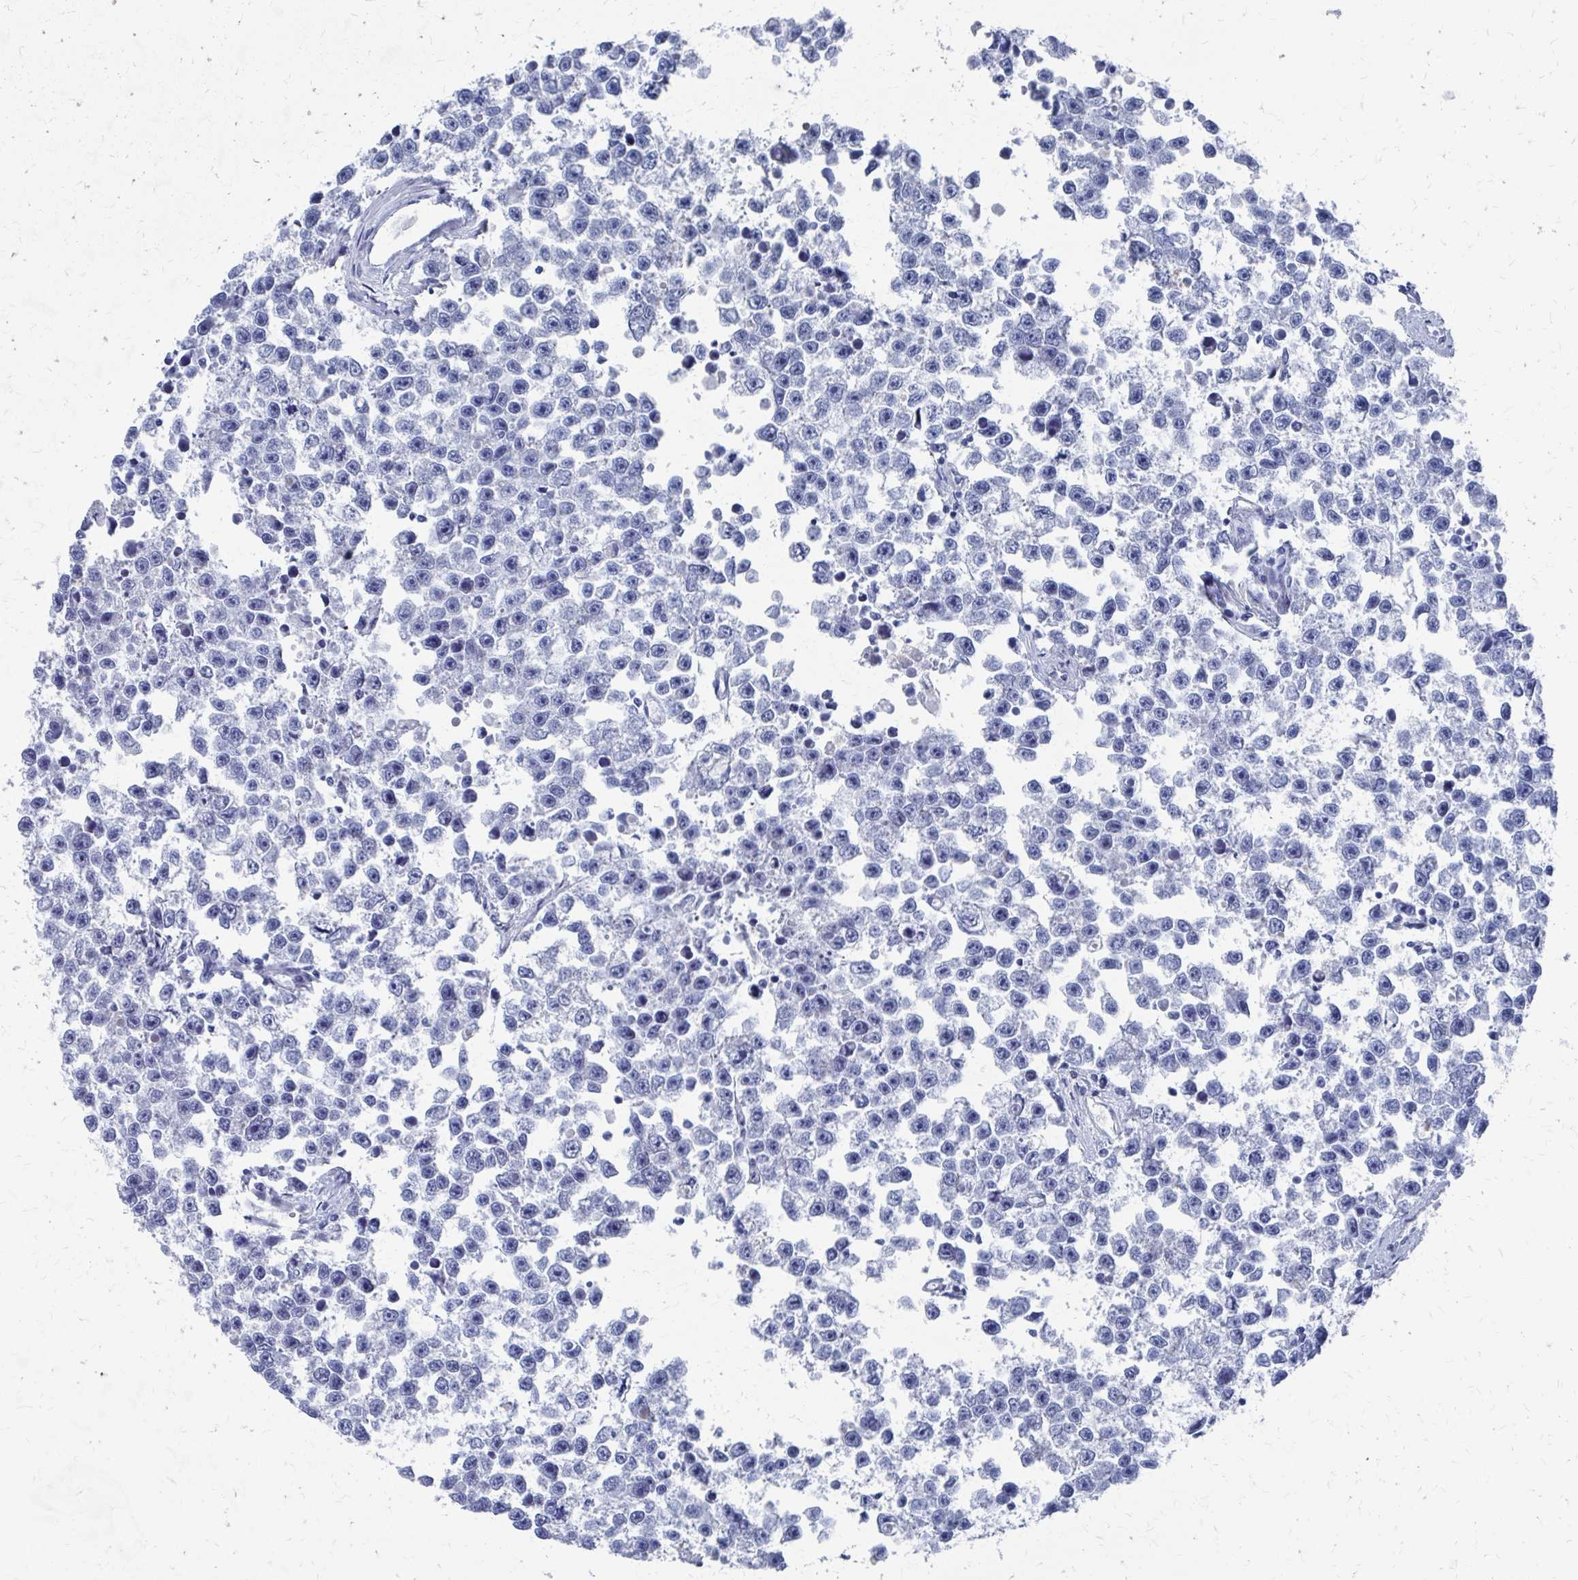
{"staining": {"intensity": "negative", "quantity": "none", "location": "none"}, "tissue": "testis cancer", "cell_type": "Tumor cells", "image_type": "cancer", "snomed": [{"axis": "morphology", "description": "Seminoma, NOS"}, {"axis": "topography", "description": "Testis"}], "caption": "Protein analysis of testis cancer (seminoma) exhibits no significant positivity in tumor cells.", "gene": "PLEKHG7", "patient": {"sex": "male", "age": 26}}